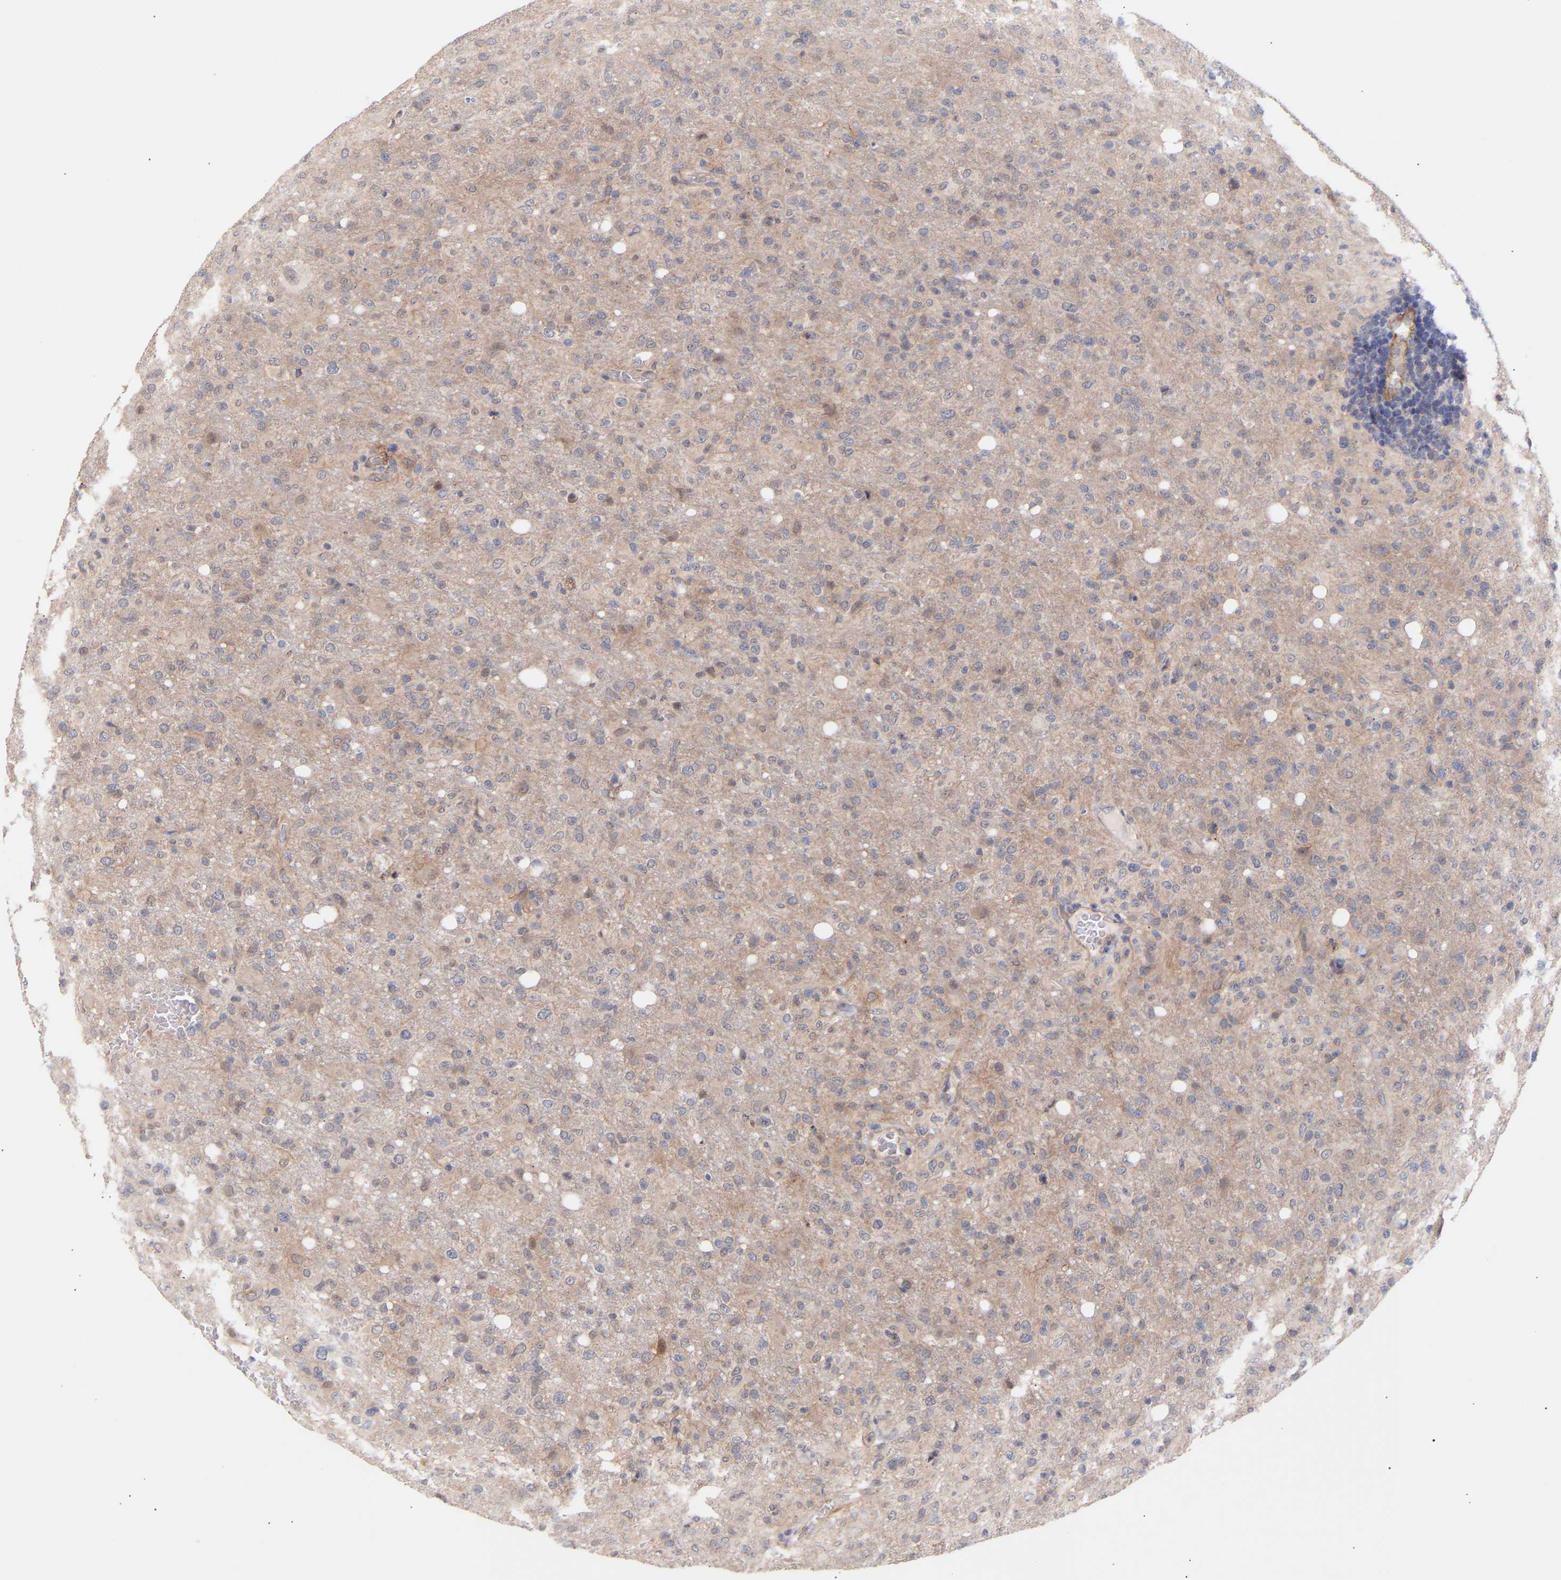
{"staining": {"intensity": "negative", "quantity": "none", "location": "none"}, "tissue": "glioma", "cell_type": "Tumor cells", "image_type": "cancer", "snomed": [{"axis": "morphology", "description": "Glioma, malignant, High grade"}, {"axis": "topography", "description": "Brain"}], "caption": "The photomicrograph displays no significant positivity in tumor cells of high-grade glioma (malignant).", "gene": "PDLIM5", "patient": {"sex": "female", "age": 57}}